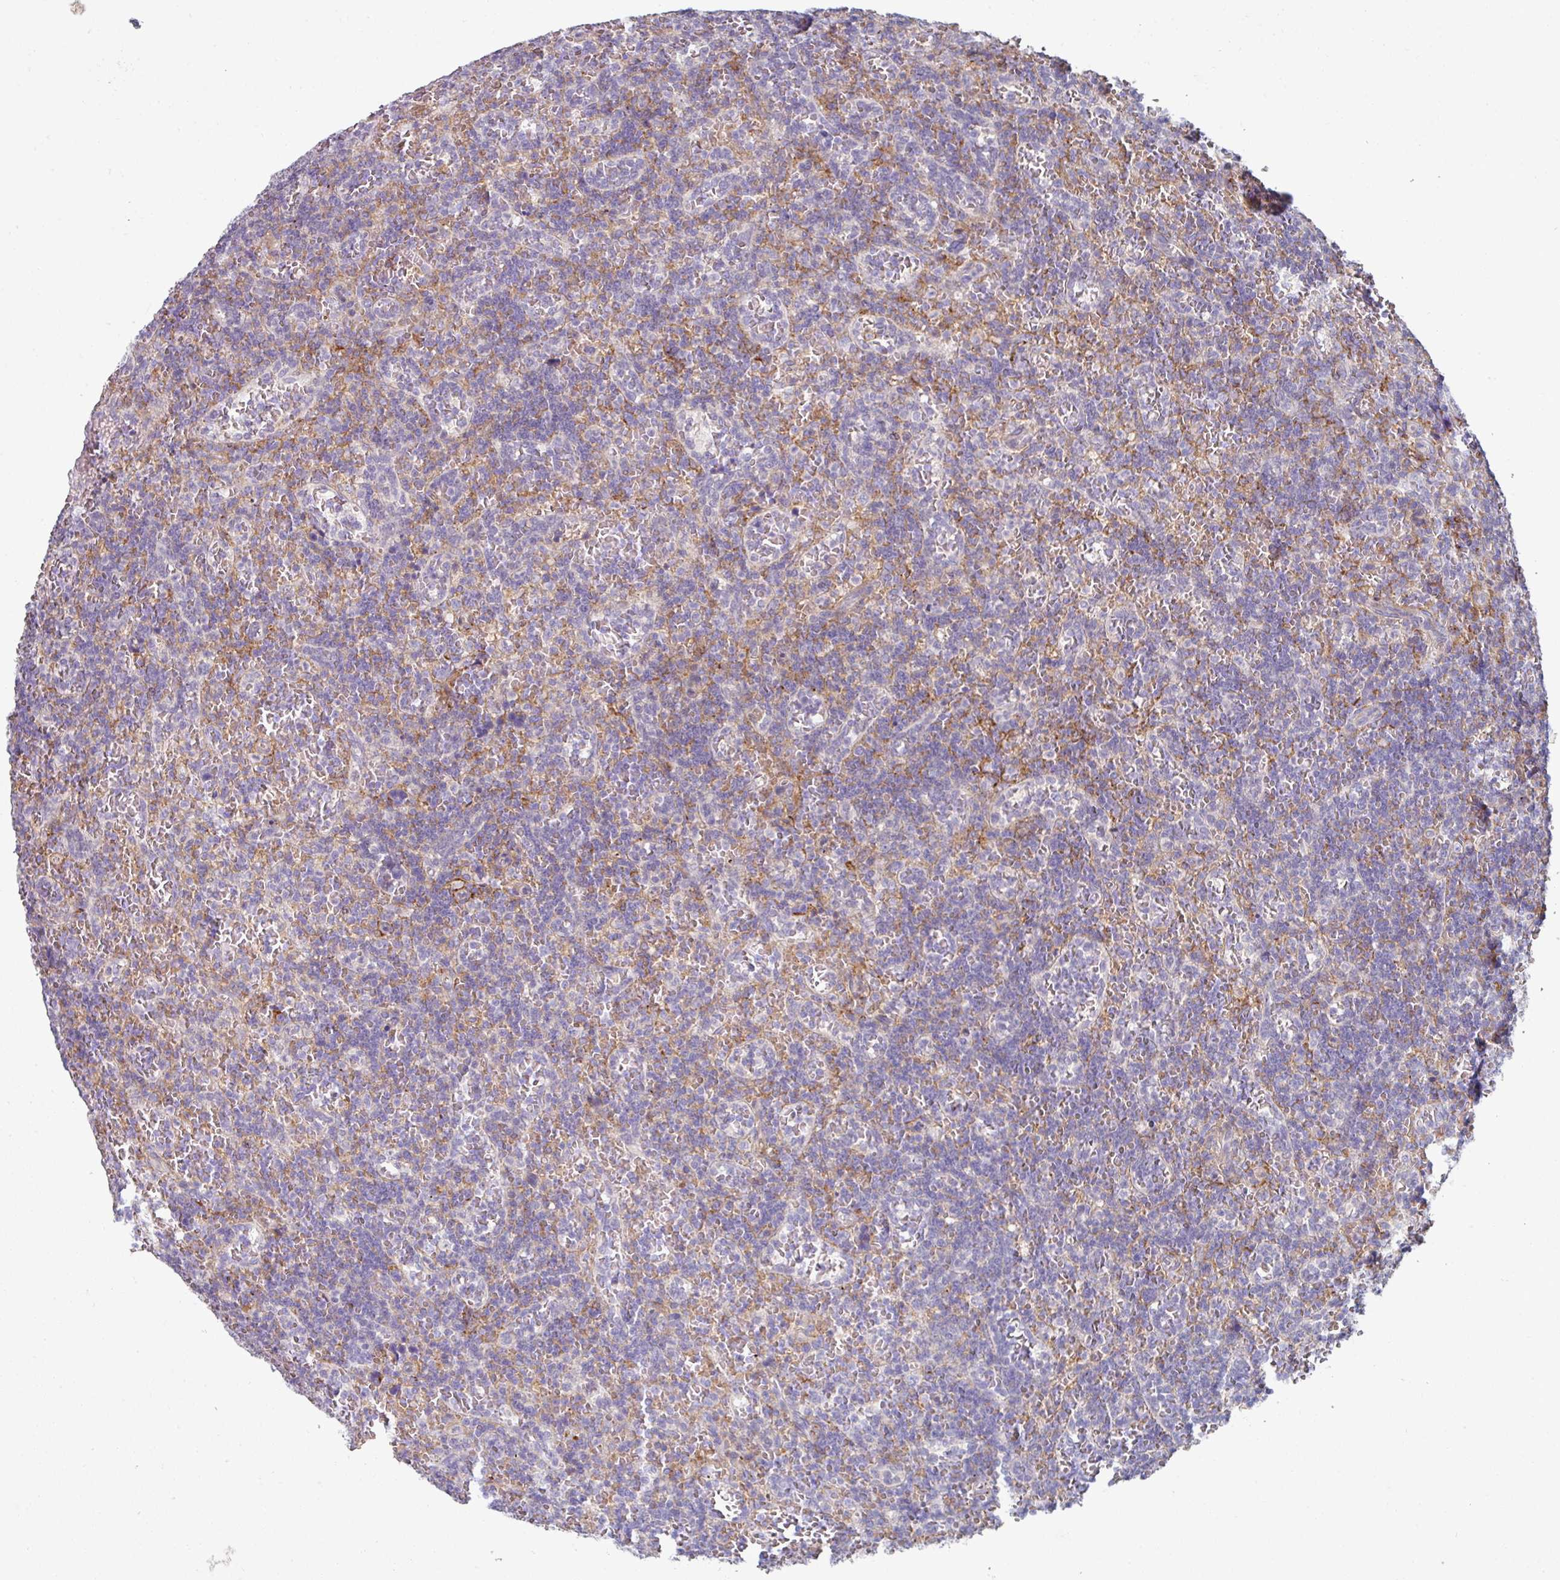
{"staining": {"intensity": "negative", "quantity": "none", "location": "none"}, "tissue": "lymphoma", "cell_type": "Tumor cells", "image_type": "cancer", "snomed": [{"axis": "morphology", "description": "Malignant lymphoma, non-Hodgkin's type, Low grade"}, {"axis": "topography", "description": "Spleen"}], "caption": "Photomicrograph shows no significant protein staining in tumor cells of malignant lymphoma, non-Hodgkin's type (low-grade).", "gene": "WSB2", "patient": {"sex": "male", "age": 73}}